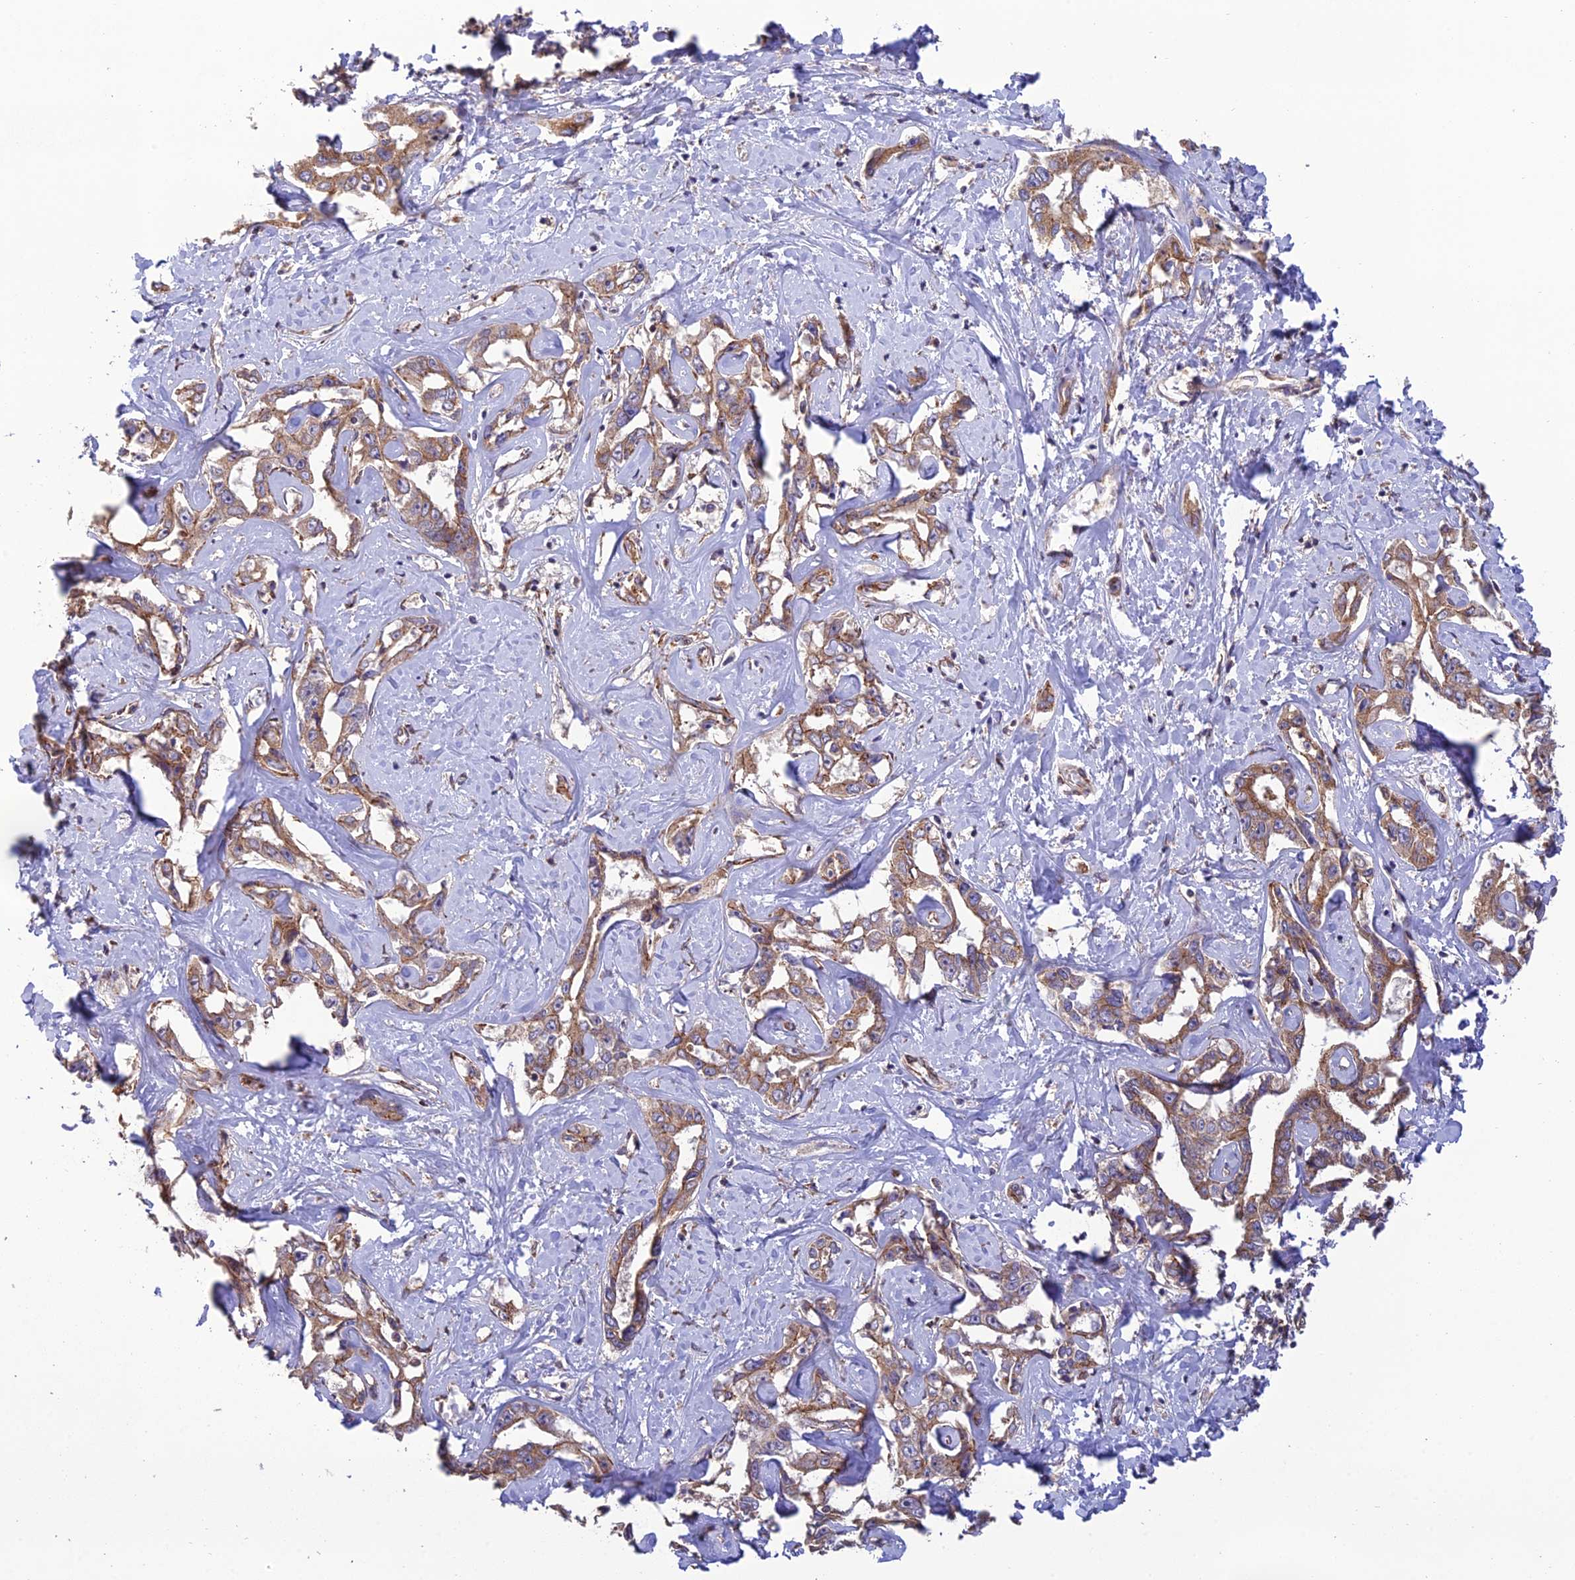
{"staining": {"intensity": "moderate", "quantity": ">75%", "location": "cytoplasmic/membranous"}, "tissue": "liver cancer", "cell_type": "Tumor cells", "image_type": "cancer", "snomed": [{"axis": "morphology", "description": "Cholangiocarcinoma"}, {"axis": "topography", "description": "Liver"}], "caption": "The immunohistochemical stain labels moderate cytoplasmic/membranous positivity in tumor cells of liver cholangiocarcinoma tissue. Immunohistochemistry (ihc) stains the protein in brown and the nuclei are stained blue.", "gene": "MRNIP", "patient": {"sex": "male", "age": 59}}